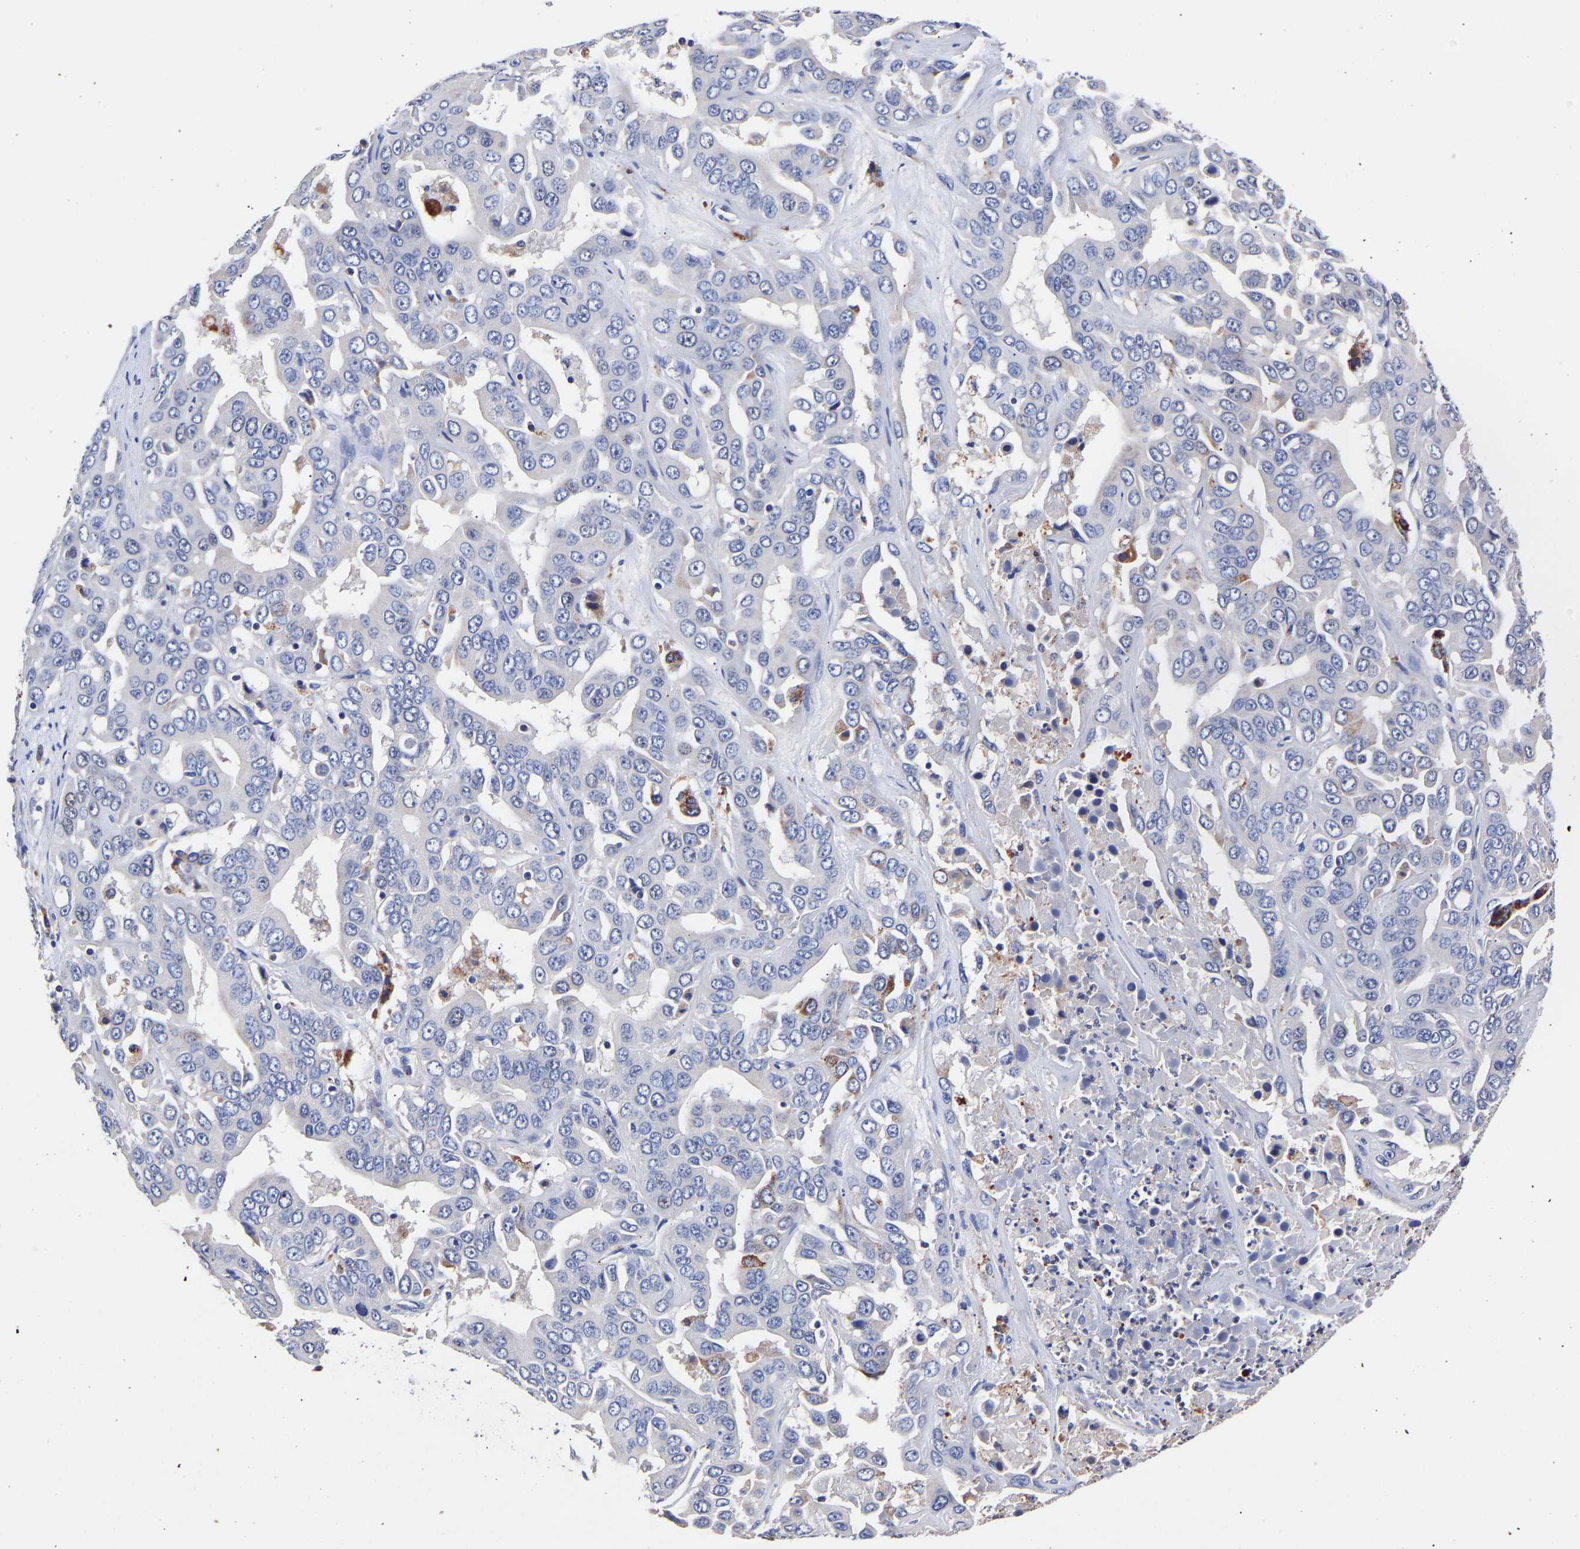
{"staining": {"intensity": "negative", "quantity": "none", "location": "none"}, "tissue": "liver cancer", "cell_type": "Tumor cells", "image_type": "cancer", "snomed": [{"axis": "morphology", "description": "Cholangiocarcinoma"}, {"axis": "topography", "description": "Liver"}], "caption": "This is a histopathology image of immunohistochemistry staining of liver cancer (cholangiocarcinoma), which shows no positivity in tumor cells.", "gene": "SEM1", "patient": {"sex": "female", "age": 52}}